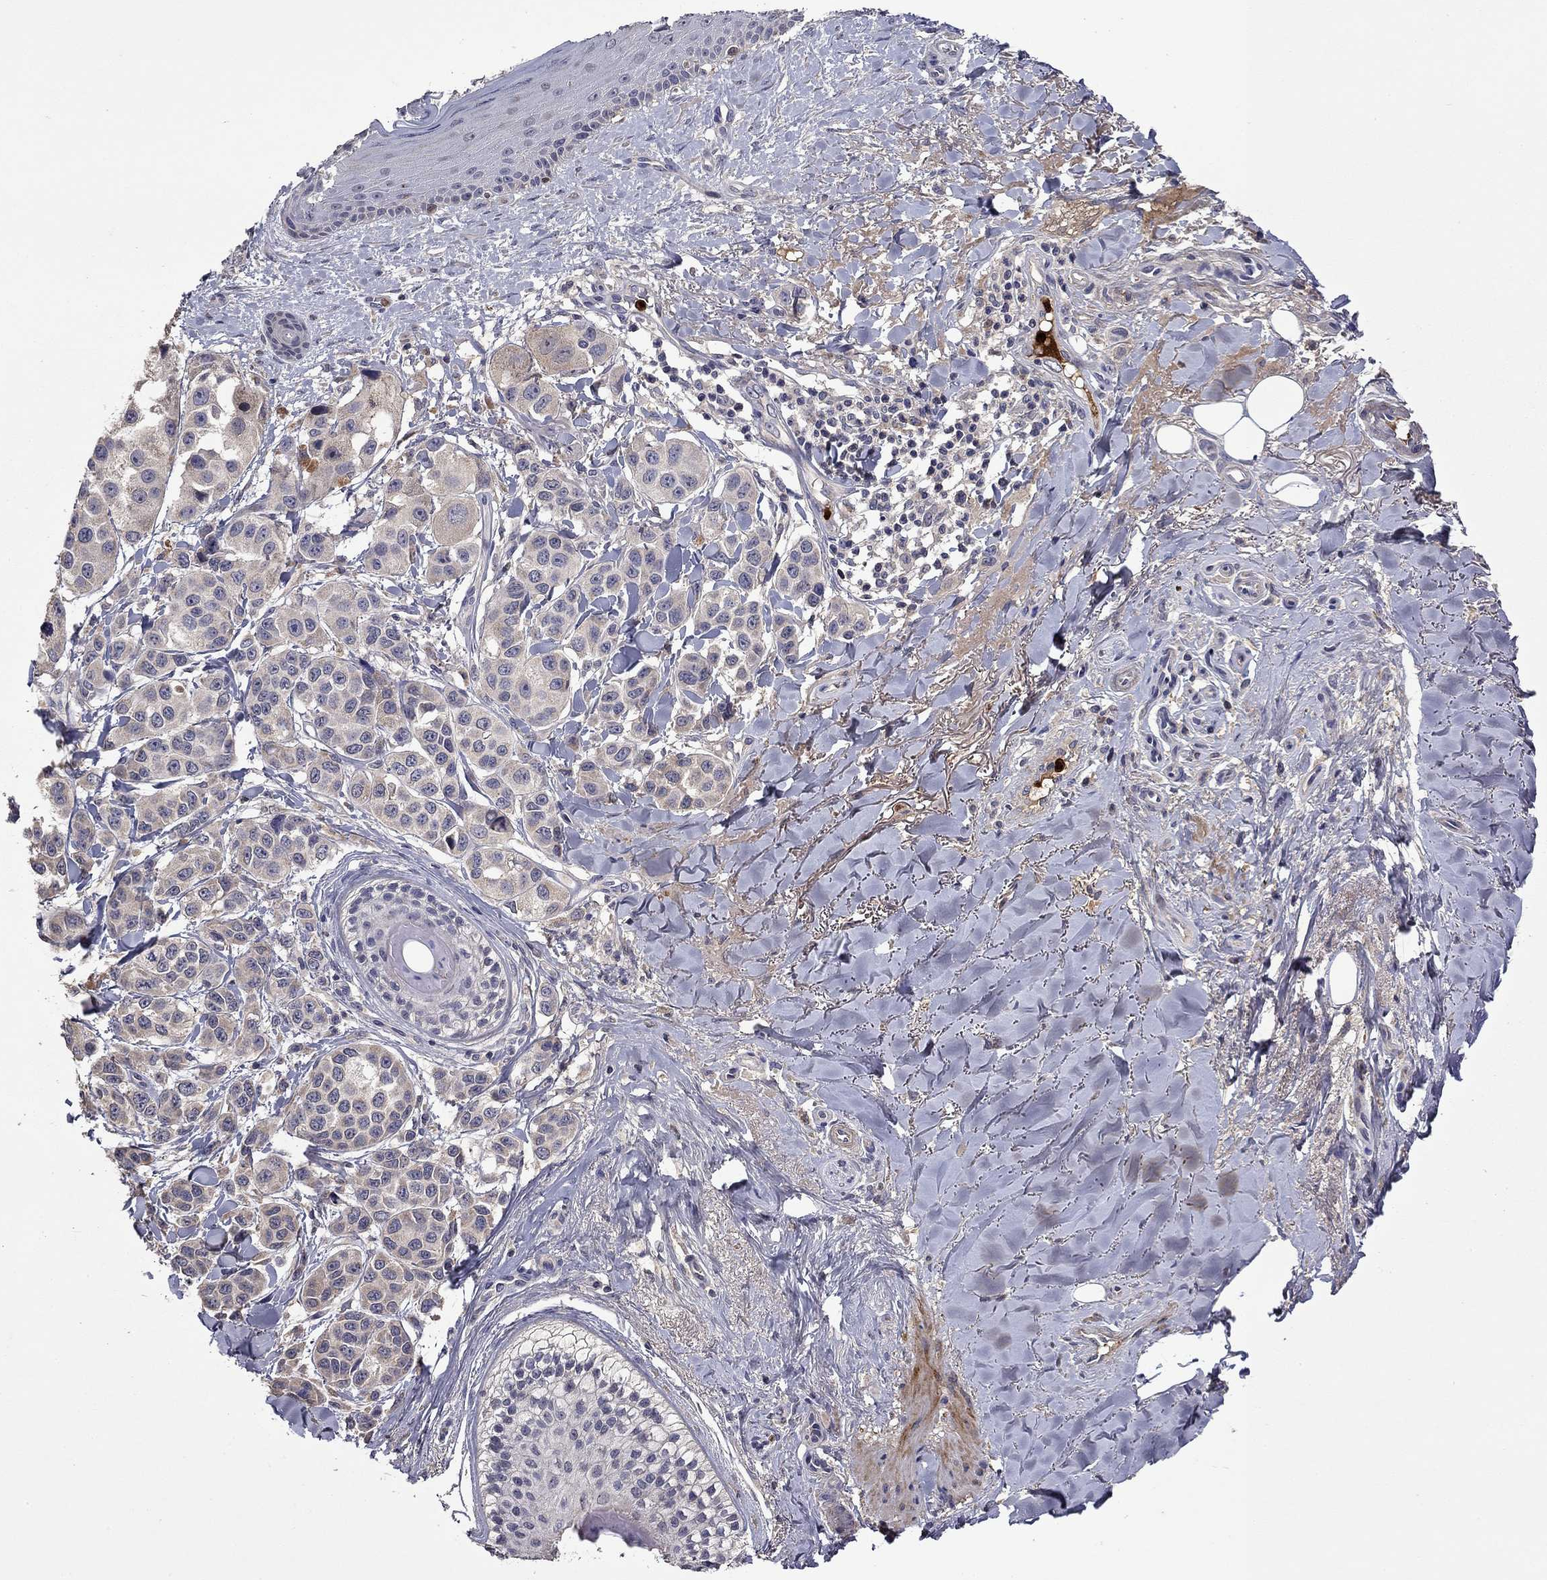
{"staining": {"intensity": "negative", "quantity": "none", "location": "none"}, "tissue": "melanoma", "cell_type": "Tumor cells", "image_type": "cancer", "snomed": [{"axis": "morphology", "description": "Malignant melanoma, NOS"}, {"axis": "topography", "description": "Skin"}], "caption": "Malignant melanoma stained for a protein using IHC demonstrates no positivity tumor cells.", "gene": "SATB1", "patient": {"sex": "male", "age": 57}}